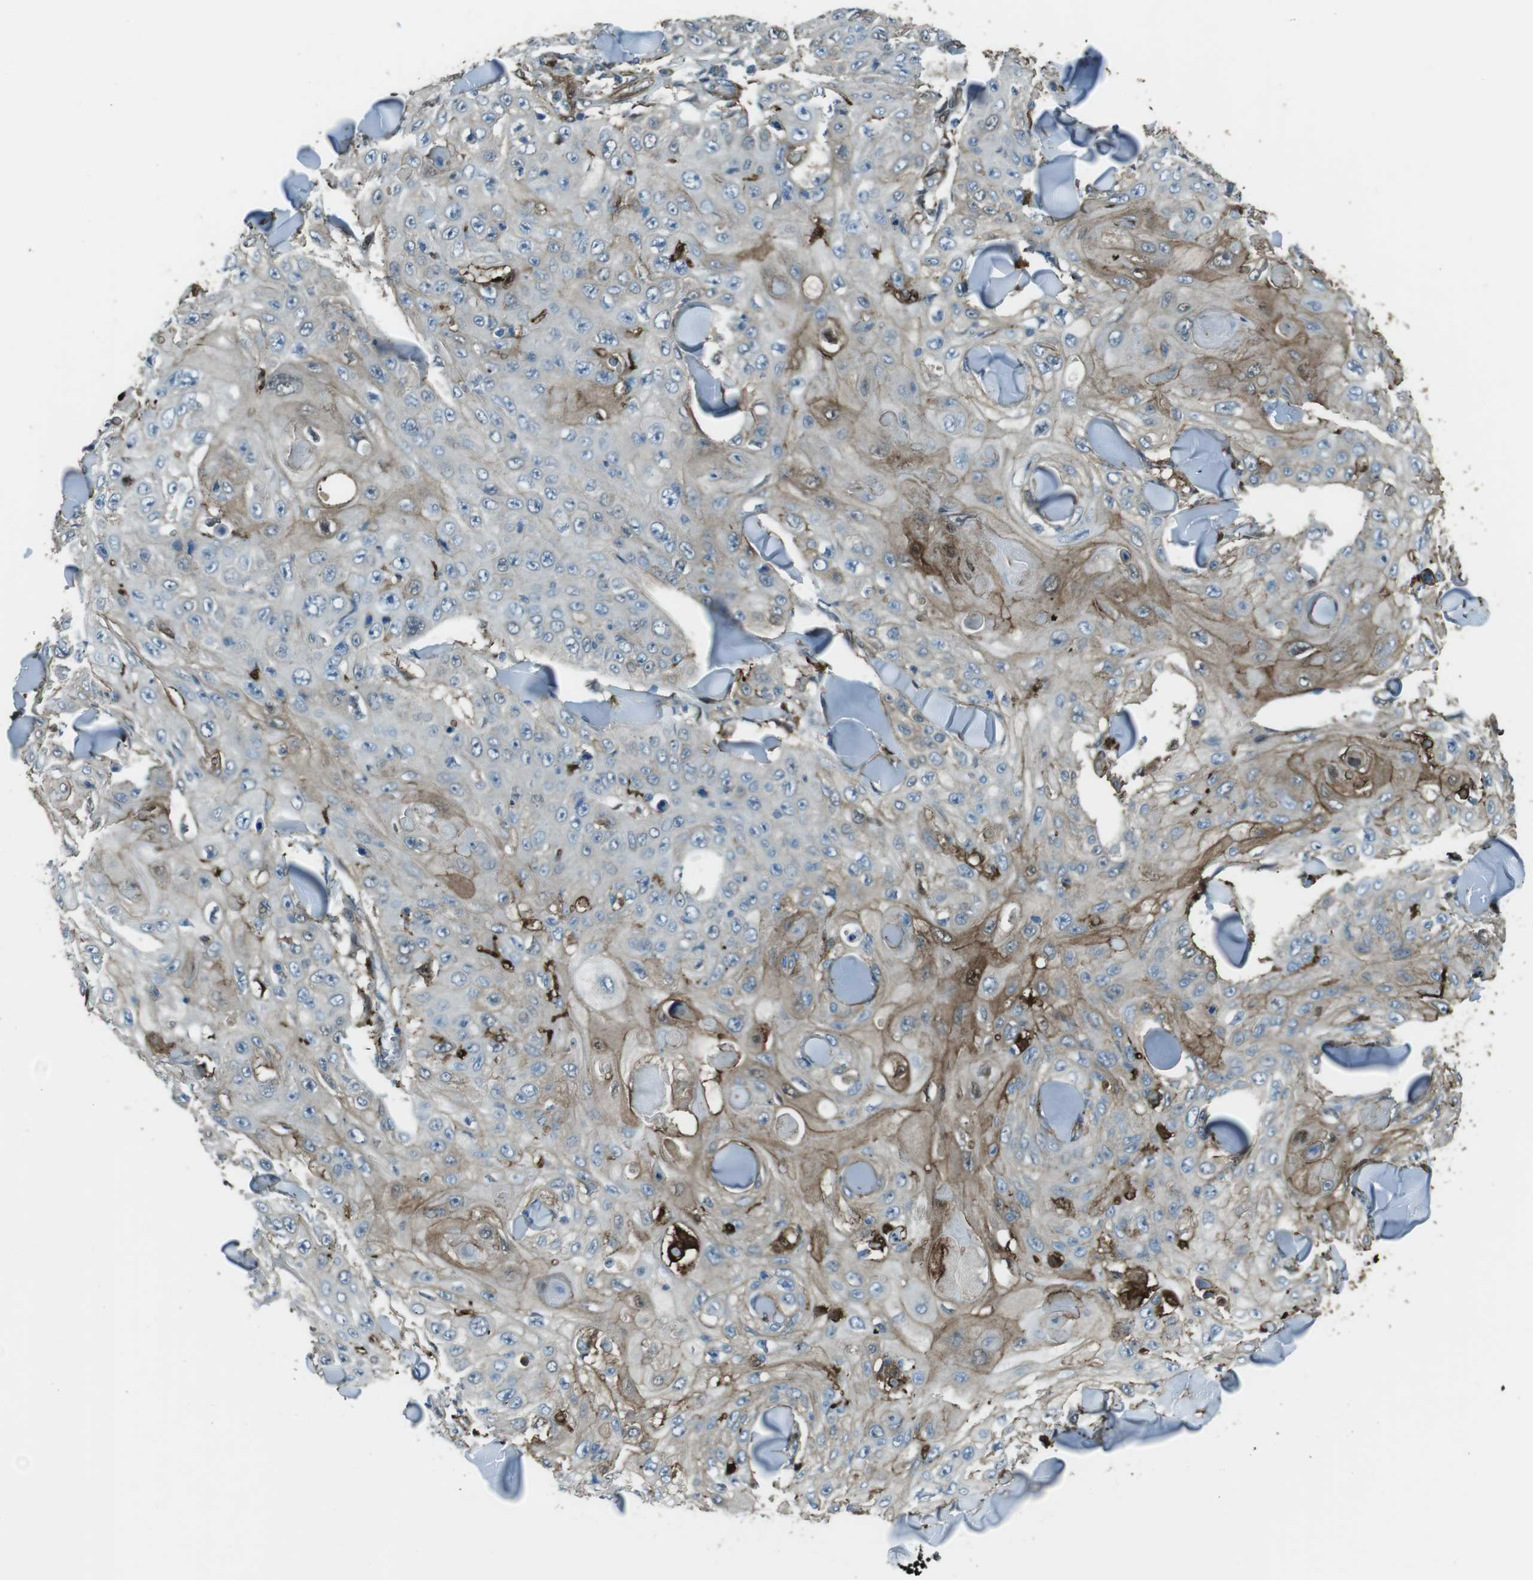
{"staining": {"intensity": "negative", "quantity": "none", "location": "none"}, "tissue": "skin cancer", "cell_type": "Tumor cells", "image_type": "cancer", "snomed": [{"axis": "morphology", "description": "Squamous cell carcinoma, NOS"}, {"axis": "topography", "description": "Skin"}], "caption": "IHC image of human skin cancer stained for a protein (brown), which demonstrates no positivity in tumor cells.", "gene": "SFT2D1", "patient": {"sex": "male", "age": 86}}